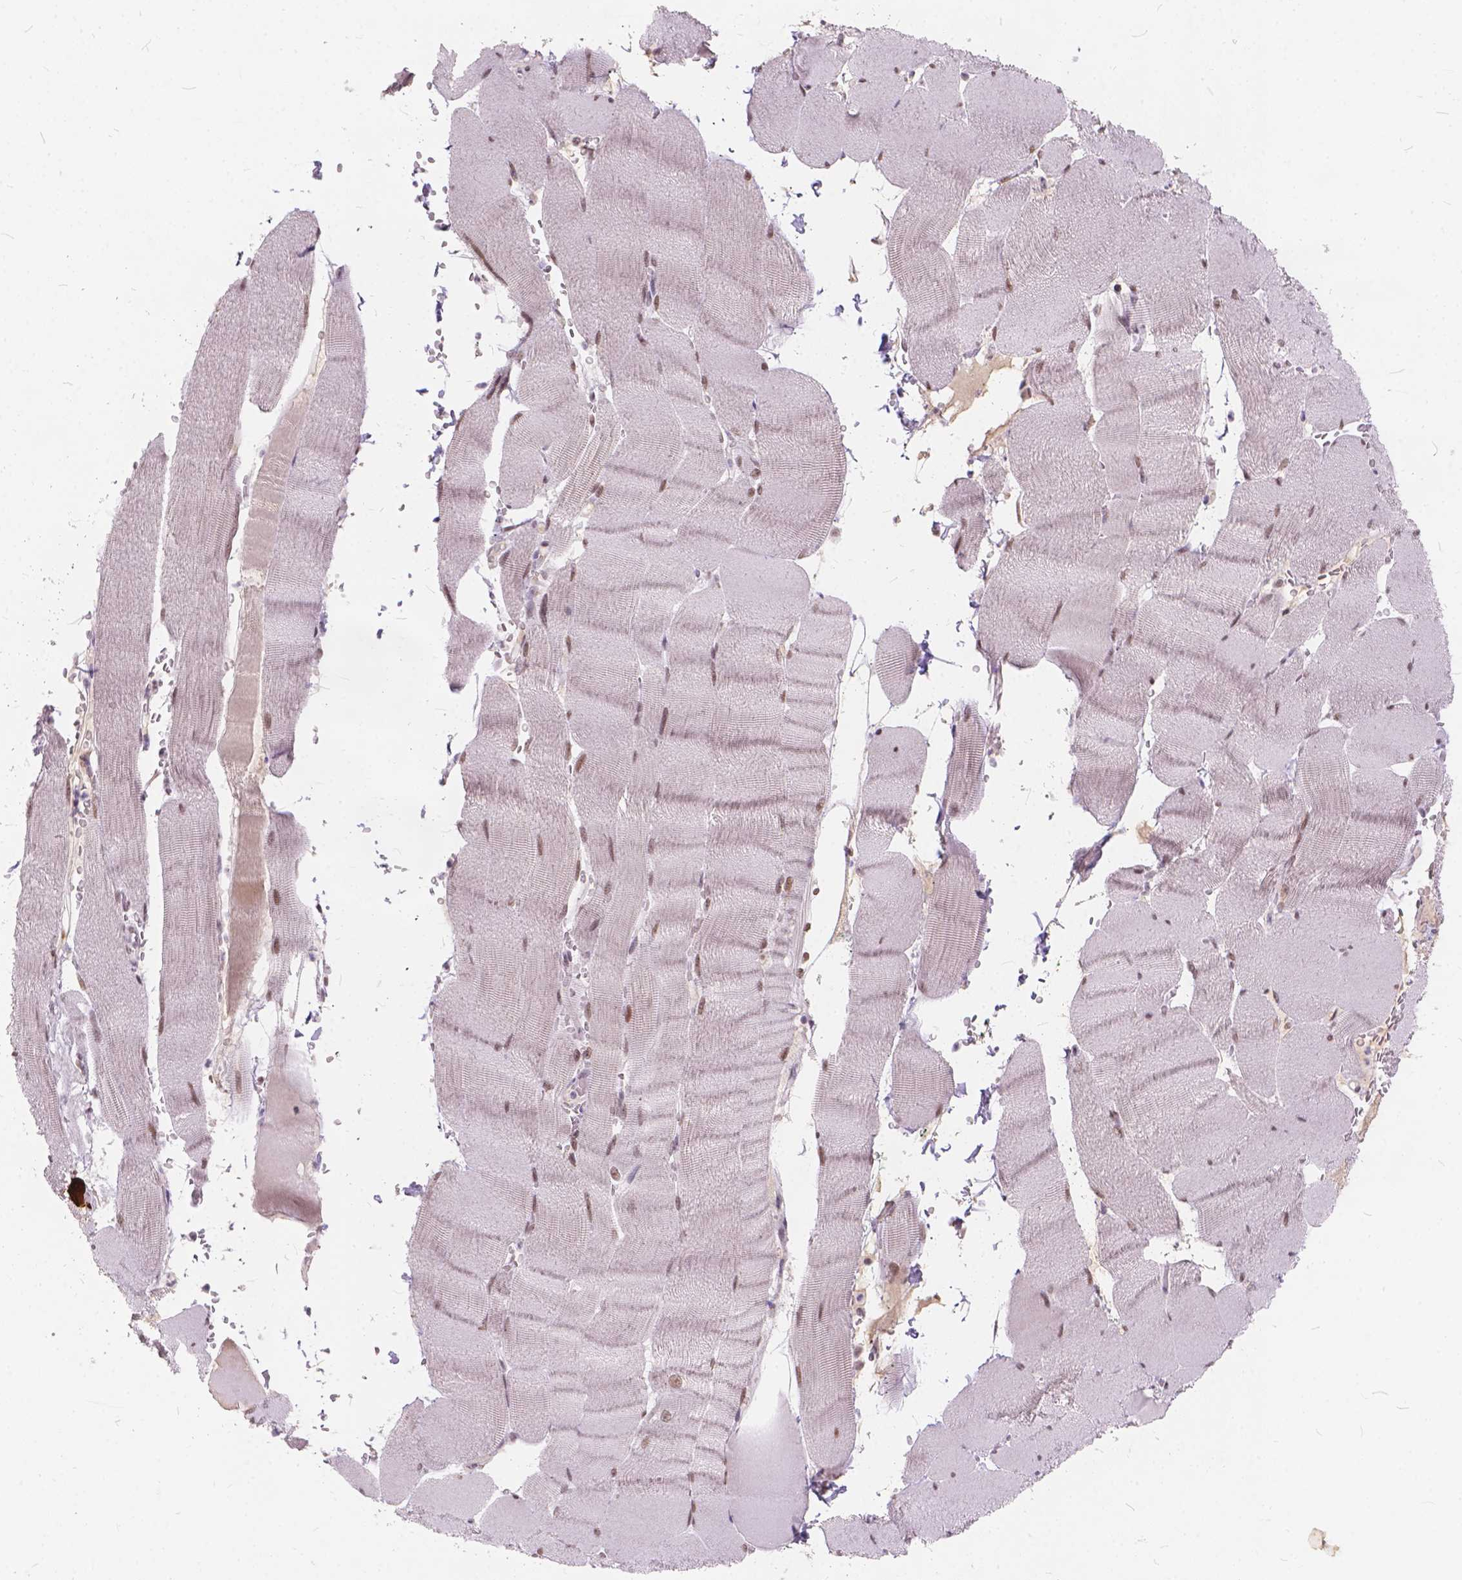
{"staining": {"intensity": "moderate", "quantity": "25%-75%", "location": "nuclear"}, "tissue": "skeletal muscle", "cell_type": "Myocytes", "image_type": "normal", "snomed": [{"axis": "morphology", "description": "Normal tissue, NOS"}, {"axis": "topography", "description": "Skeletal muscle"}], "caption": "Immunohistochemistry (IHC) of benign human skeletal muscle demonstrates medium levels of moderate nuclear expression in about 25%-75% of myocytes.", "gene": "FAM53A", "patient": {"sex": "male", "age": 56}}